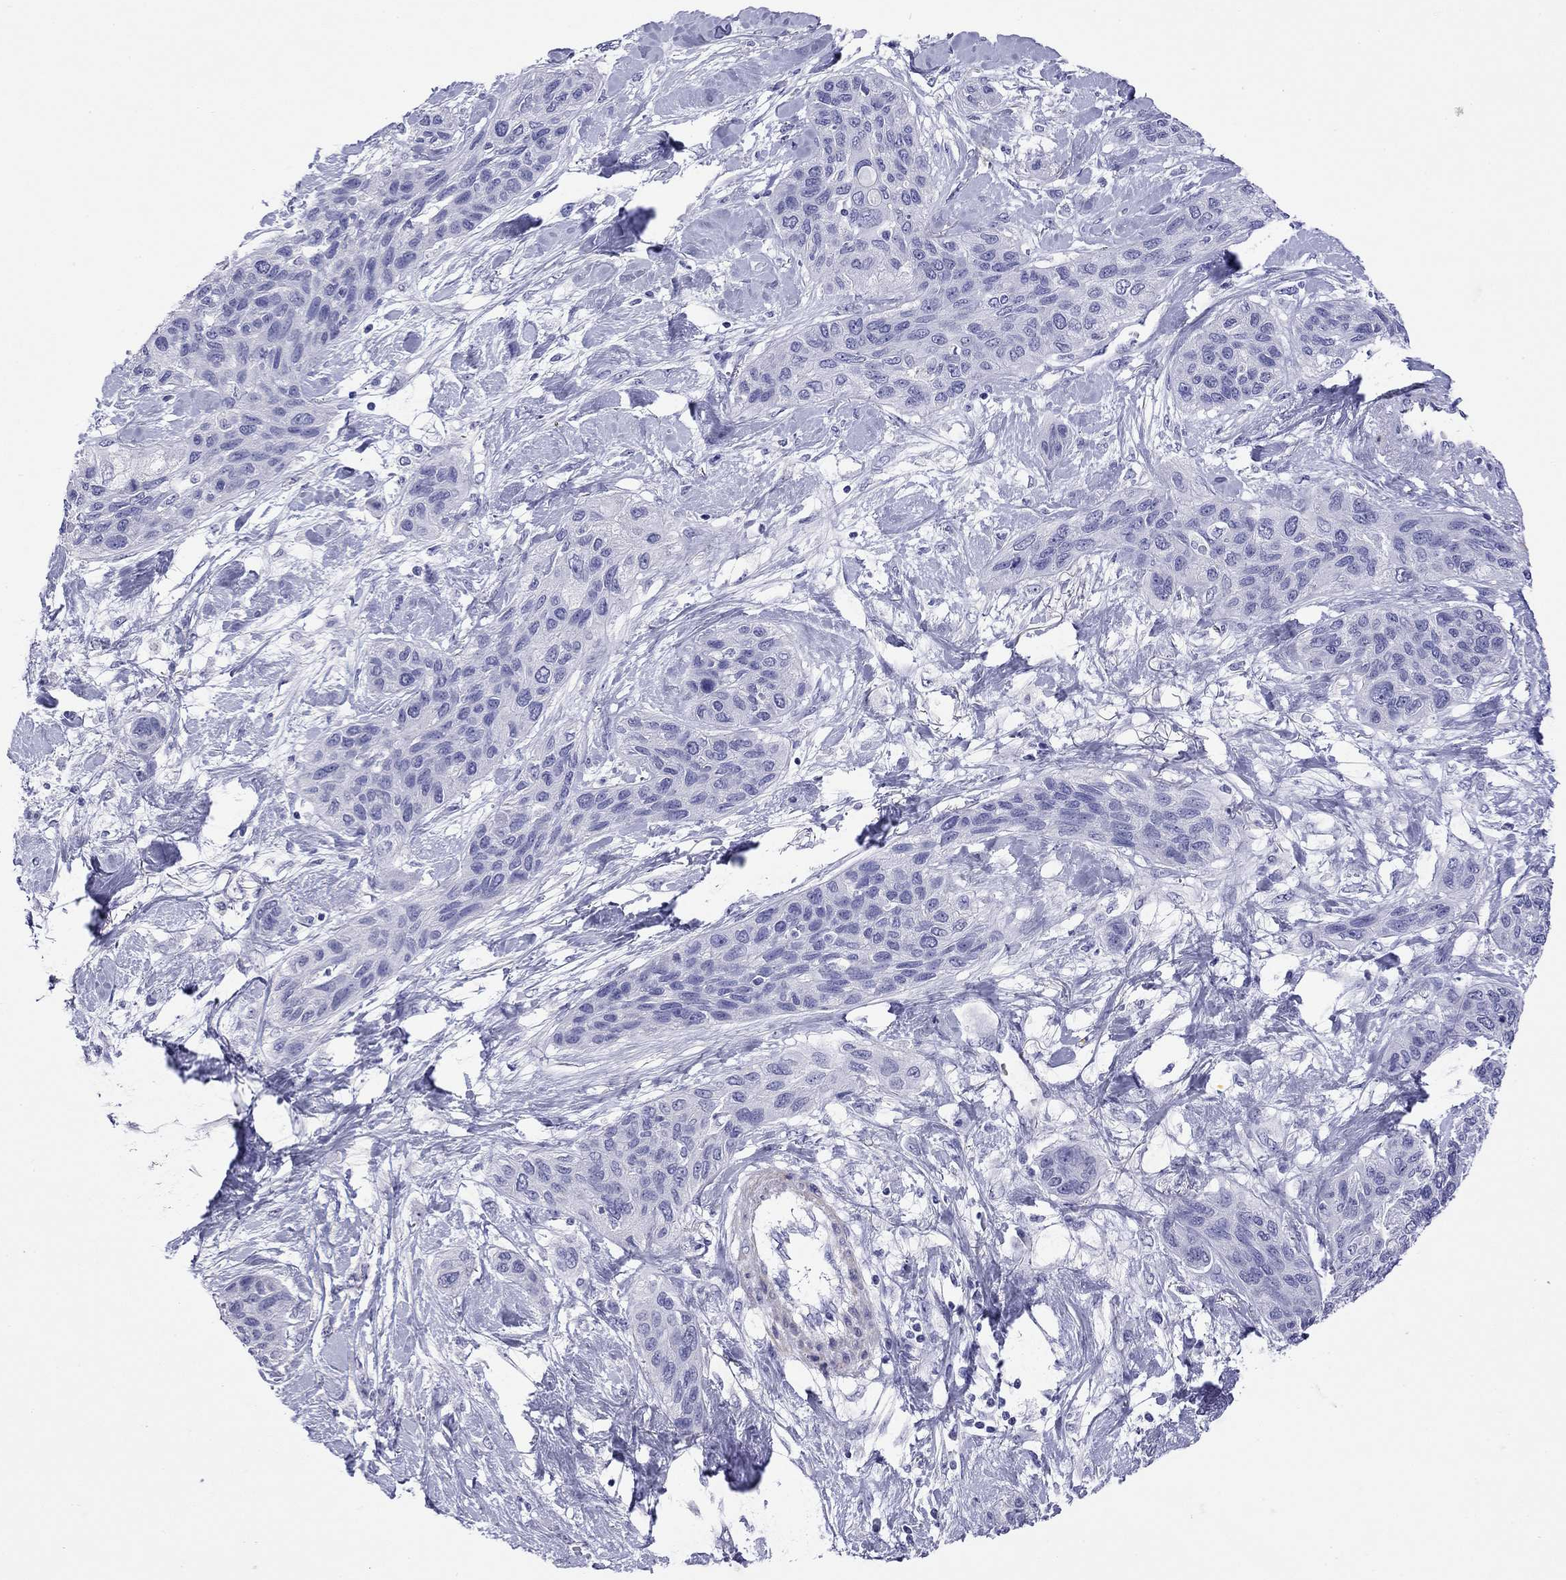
{"staining": {"intensity": "negative", "quantity": "none", "location": "none"}, "tissue": "lung cancer", "cell_type": "Tumor cells", "image_type": "cancer", "snomed": [{"axis": "morphology", "description": "Squamous cell carcinoma, NOS"}, {"axis": "topography", "description": "Lung"}], "caption": "Lung cancer (squamous cell carcinoma) was stained to show a protein in brown. There is no significant staining in tumor cells. (DAB (3,3'-diaminobenzidine) immunohistochemistry, high magnification).", "gene": "KIAA2012", "patient": {"sex": "female", "age": 70}}